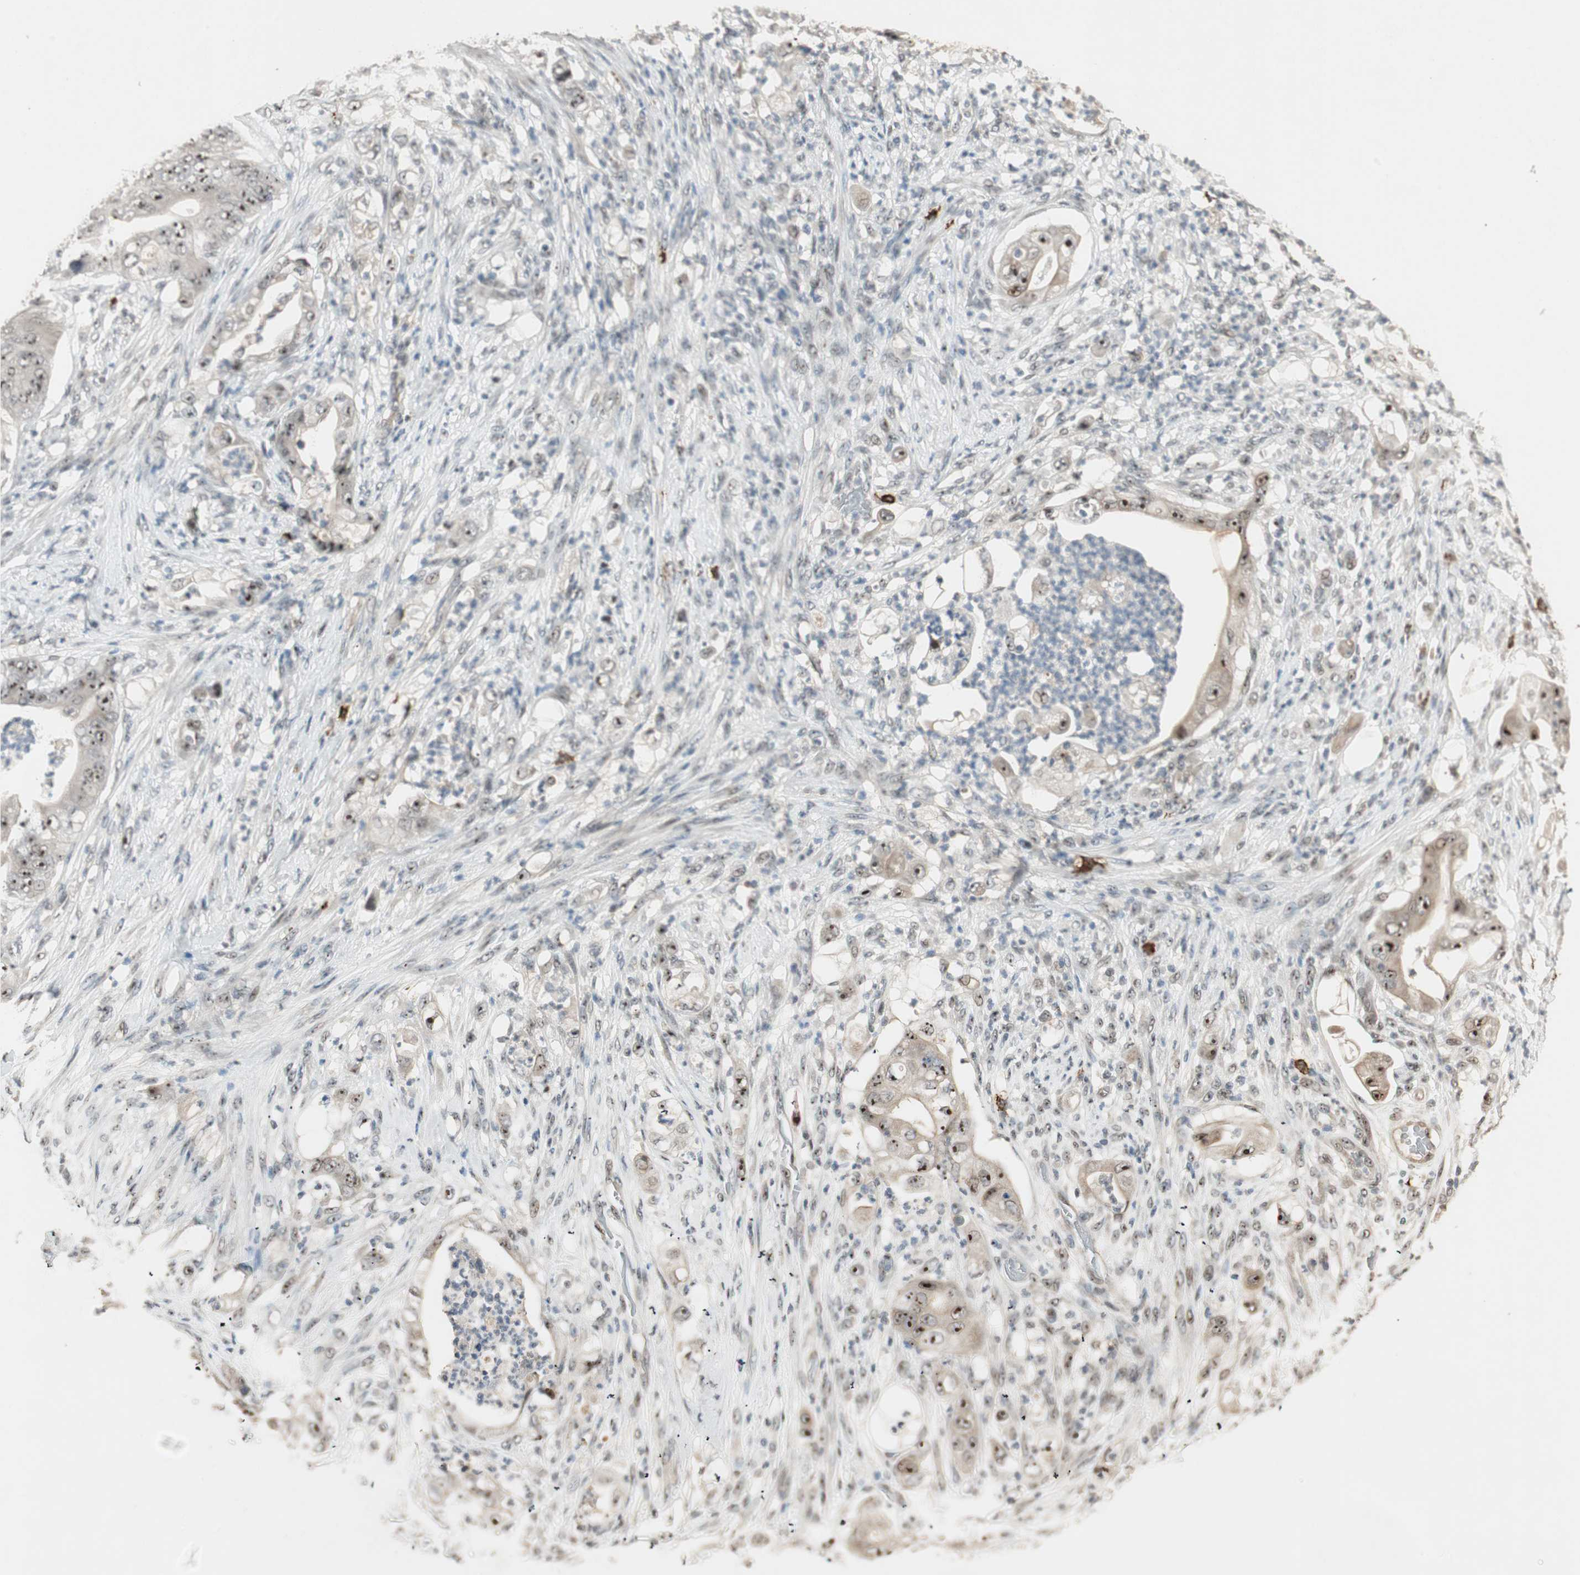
{"staining": {"intensity": "strong", "quantity": ">75%", "location": "nuclear"}, "tissue": "stomach cancer", "cell_type": "Tumor cells", "image_type": "cancer", "snomed": [{"axis": "morphology", "description": "Adenocarcinoma, NOS"}, {"axis": "topography", "description": "Stomach"}], "caption": "This is a photomicrograph of immunohistochemistry staining of stomach adenocarcinoma, which shows strong positivity in the nuclear of tumor cells.", "gene": "ETV4", "patient": {"sex": "female", "age": 73}}